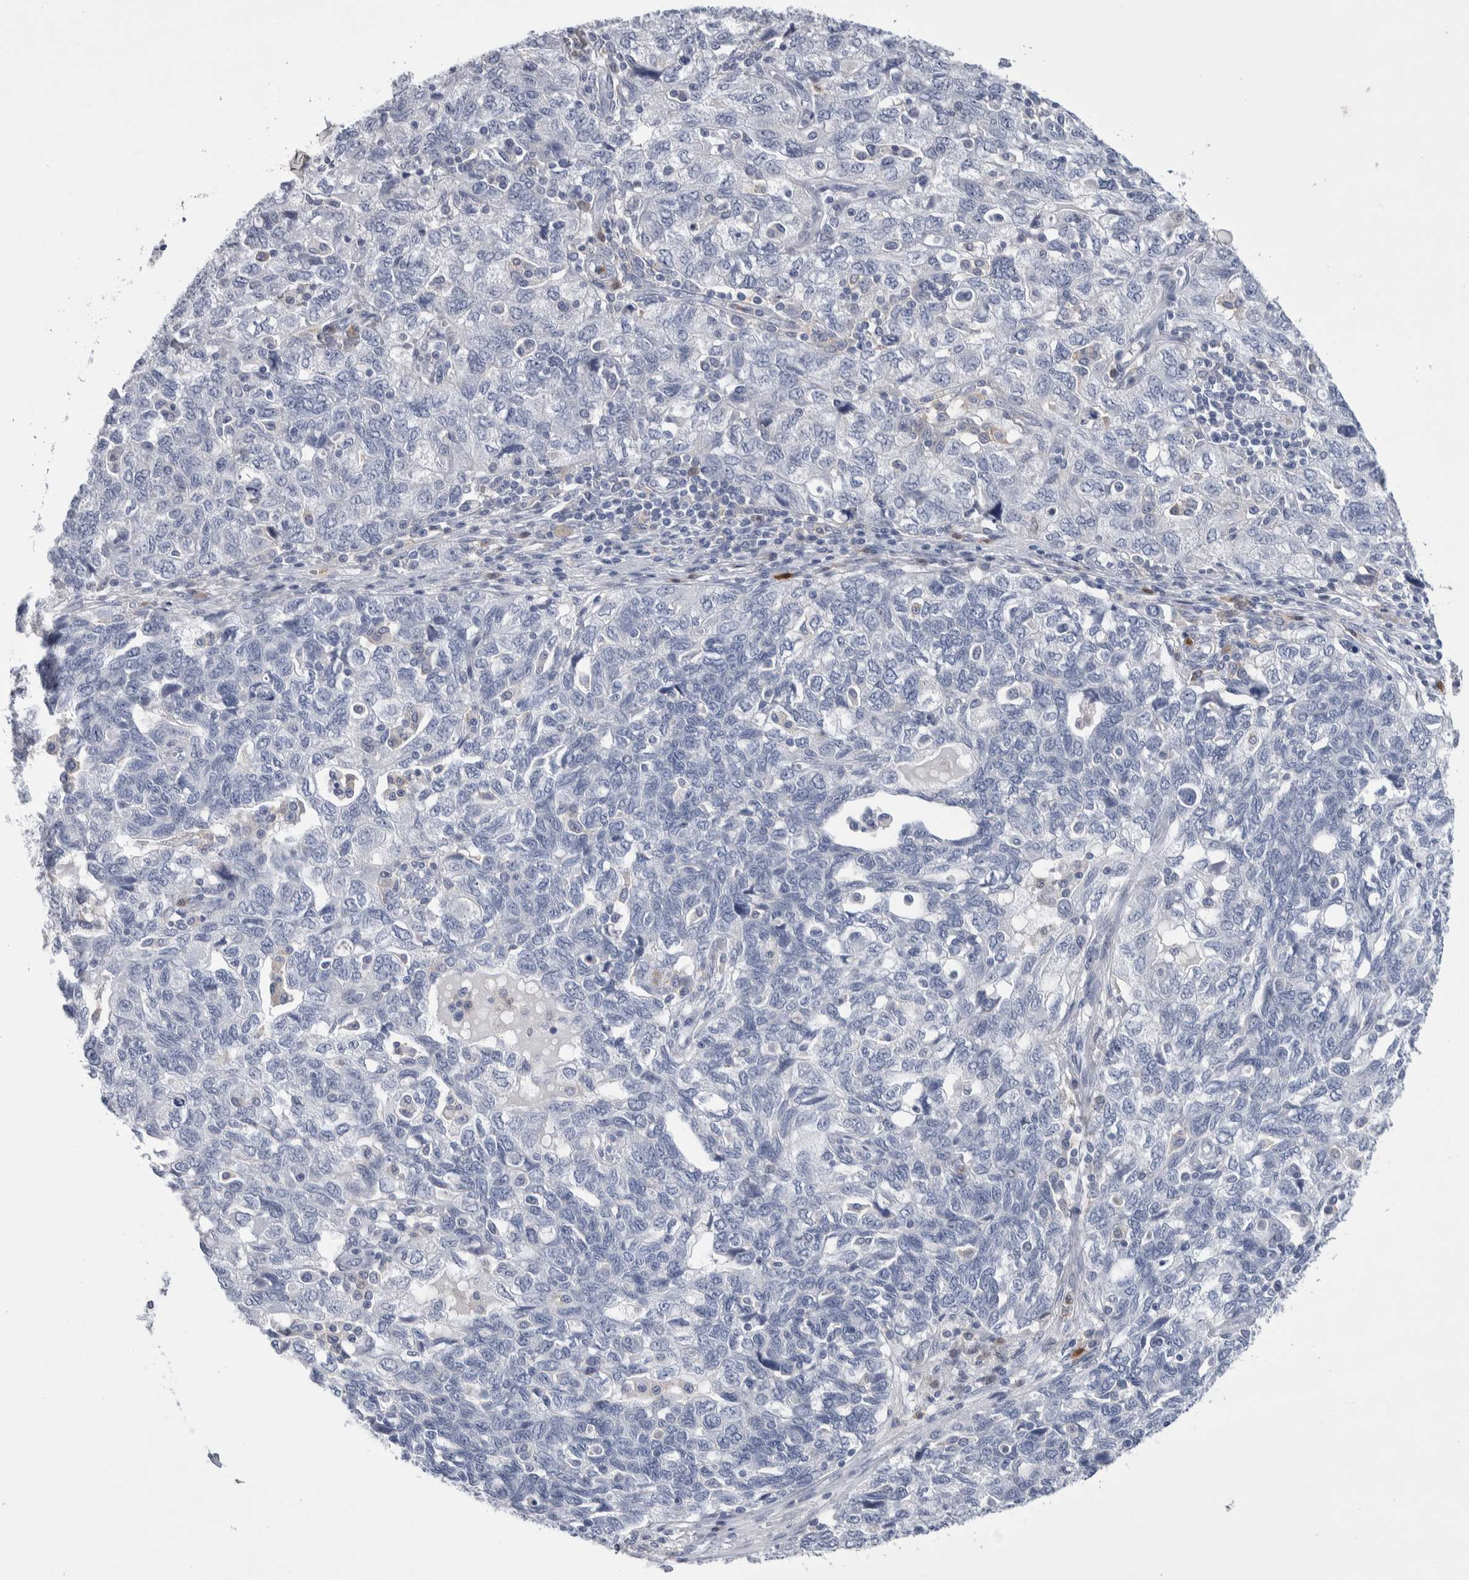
{"staining": {"intensity": "negative", "quantity": "none", "location": "none"}, "tissue": "ovarian cancer", "cell_type": "Tumor cells", "image_type": "cancer", "snomed": [{"axis": "morphology", "description": "Carcinoma, NOS"}, {"axis": "morphology", "description": "Cystadenocarcinoma, serous, NOS"}, {"axis": "topography", "description": "Ovary"}], "caption": "The photomicrograph shows no significant staining in tumor cells of ovarian cancer (serous cystadenocarcinoma).", "gene": "LURAP1L", "patient": {"sex": "female", "age": 69}}